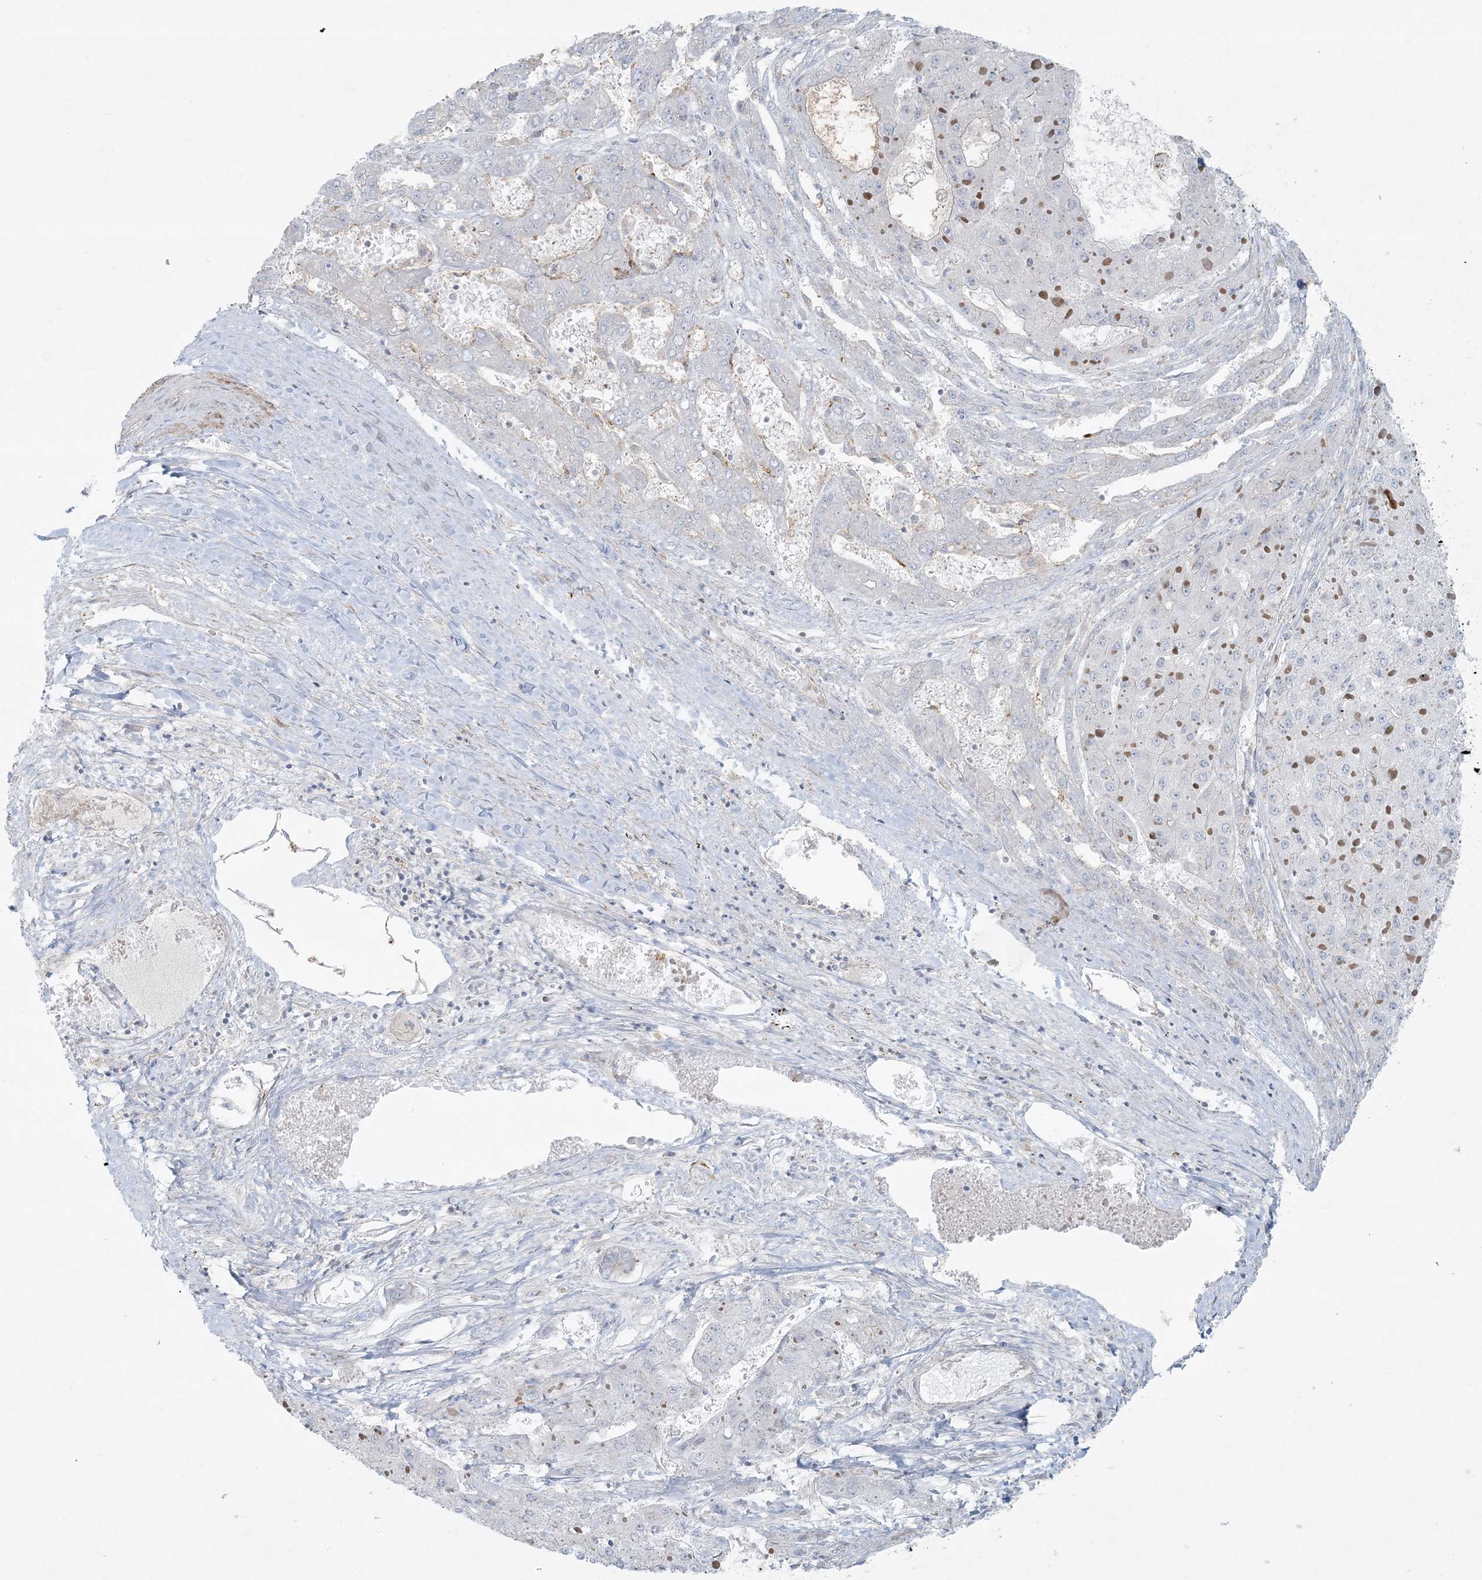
{"staining": {"intensity": "negative", "quantity": "none", "location": "none"}, "tissue": "liver cancer", "cell_type": "Tumor cells", "image_type": "cancer", "snomed": [{"axis": "morphology", "description": "Carcinoma, Hepatocellular, NOS"}, {"axis": "topography", "description": "Liver"}], "caption": "Tumor cells are negative for brown protein staining in liver cancer. The staining was performed using DAB (3,3'-diaminobenzidine) to visualize the protein expression in brown, while the nuclei were stained in blue with hematoxylin (Magnification: 20x).", "gene": "PIK3R4", "patient": {"sex": "female", "age": 73}}